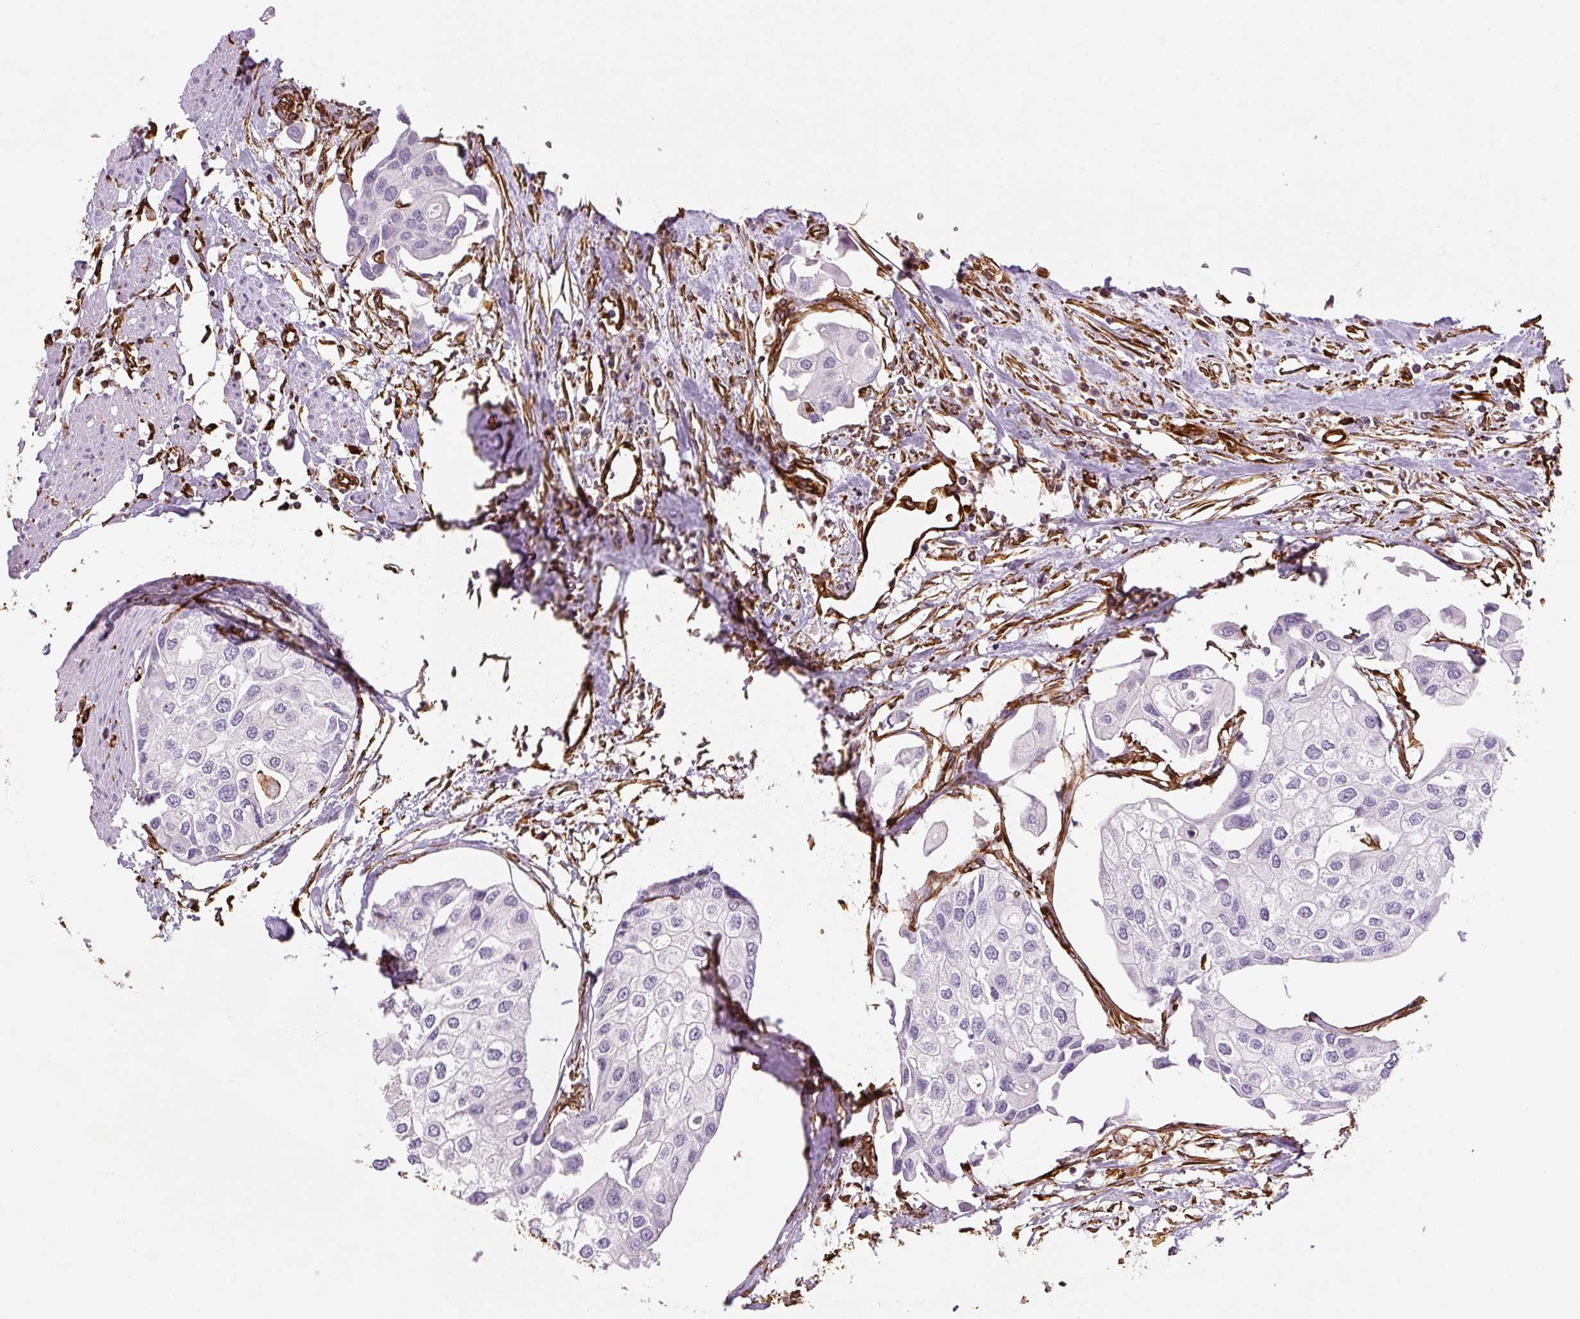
{"staining": {"intensity": "negative", "quantity": "none", "location": "none"}, "tissue": "urothelial cancer", "cell_type": "Tumor cells", "image_type": "cancer", "snomed": [{"axis": "morphology", "description": "Urothelial carcinoma, High grade"}, {"axis": "topography", "description": "Urinary bladder"}], "caption": "Tumor cells show no significant positivity in high-grade urothelial carcinoma.", "gene": "VIM", "patient": {"sex": "male", "age": 64}}